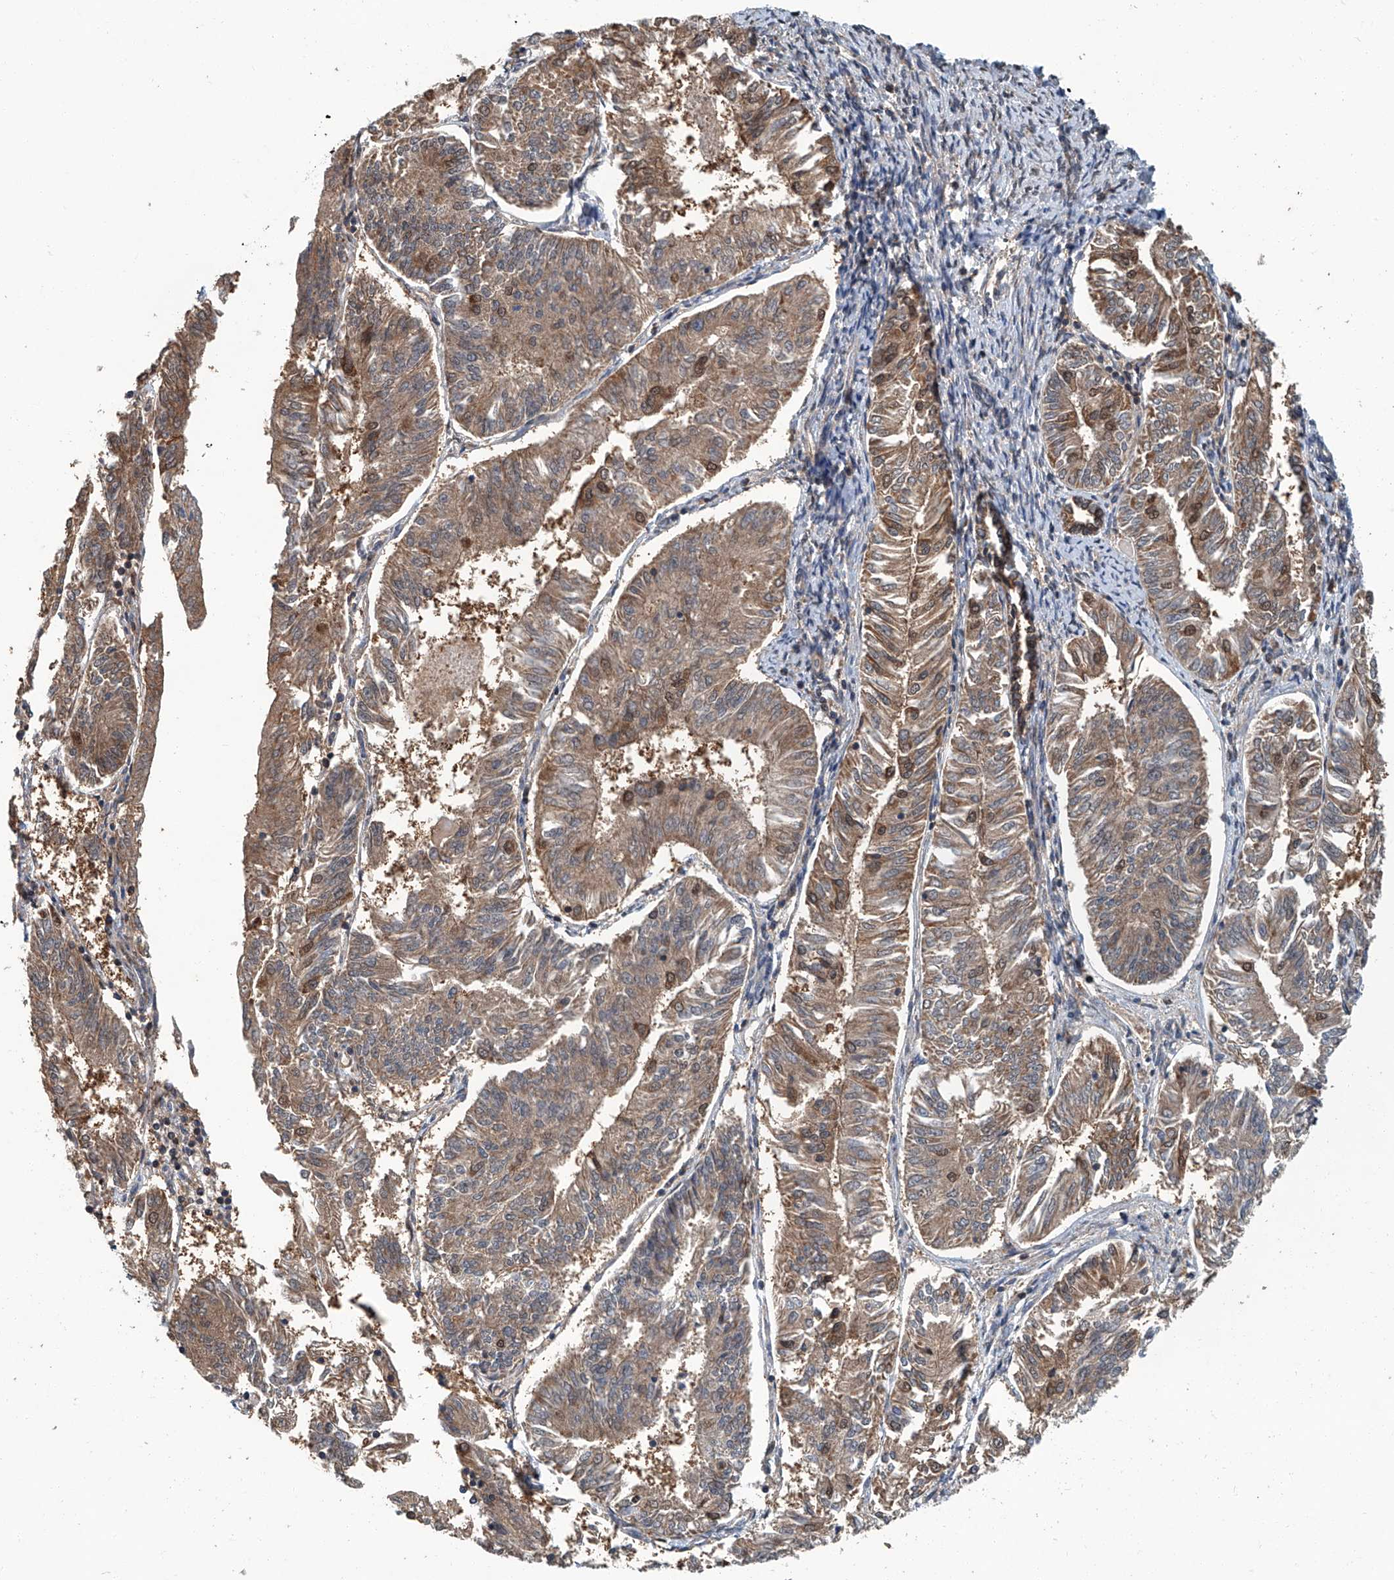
{"staining": {"intensity": "moderate", "quantity": ">75%", "location": "cytoplasmic/membranous"}, "tissue": "endometrial cancer", "cell_type": "Tumor cells", "image_type": "cancer", "snomed": [{"axis": "morphology", "description": "Adenocarcinoma, NOS"}, {"axis": "topography", "description": "Endometrium"}], "caption": "This micrograph exhibits immunohistochemistry staining of human adenocarcinoma (endometrial), with medium moderate cytoplasmic/membranous staining in about >75% of tumor cells.", "gene": "CLK1", "patient": {"sex": "female", "age": 58}}